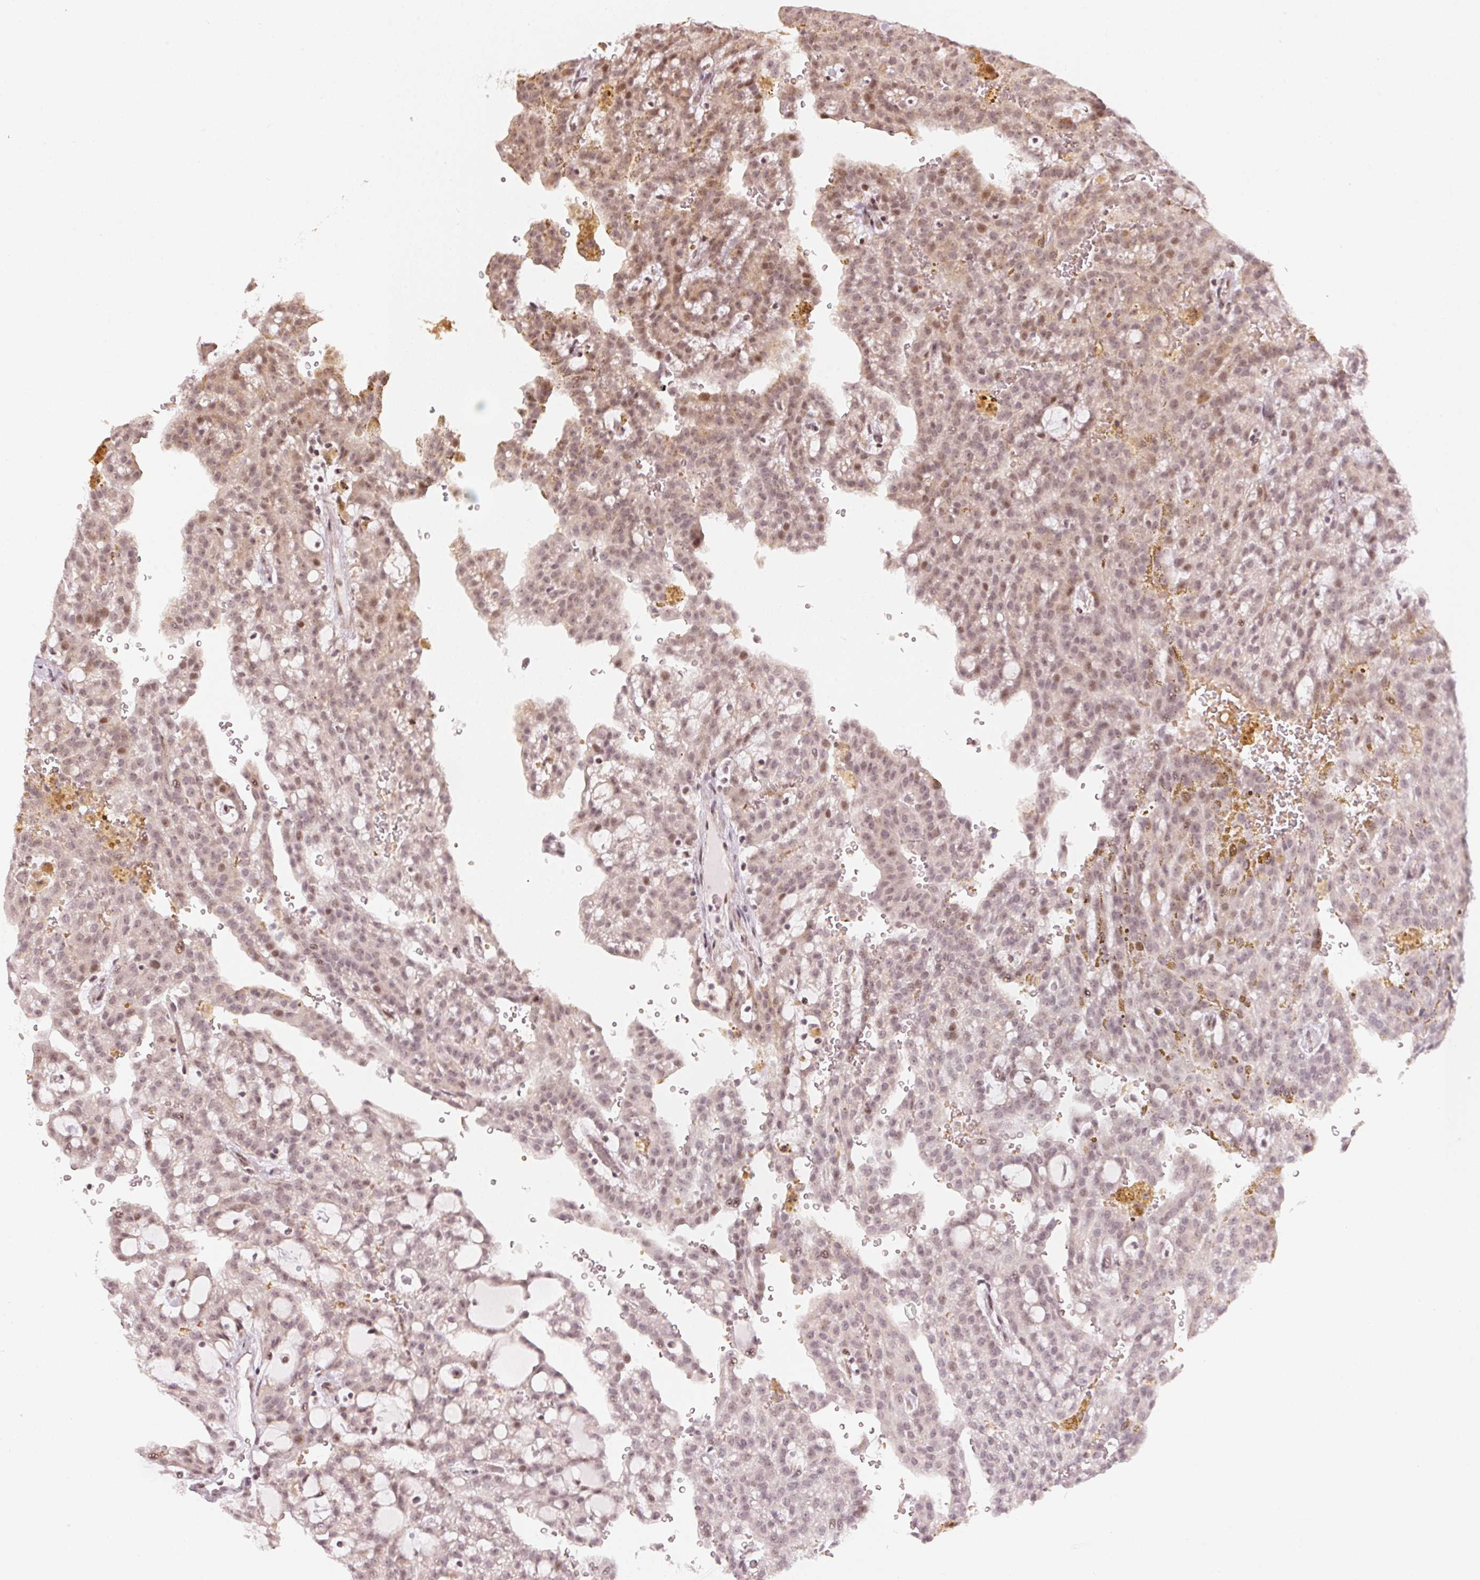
{"staining": {"intensity": "weak", "quantity": ">75%", "location": "nuclear"}, "tissue": "renal cancer", "cell_type": "Tumor cells", "image_type": "cancer", "snomed": [{"axis": "morphology", "description": "Adenocarcinoma, NOS"}, {"axis": "topography", "description": "Kidney"}], "caption": "Weak nuclear positivity is seen in approximately >75% of tumor cells in renal cancer. The protein of interest is shown in brown color, while the nuclei are stained blue.", "gene": "KAT6A", "patient": {"sex": "male", "age": 63}}